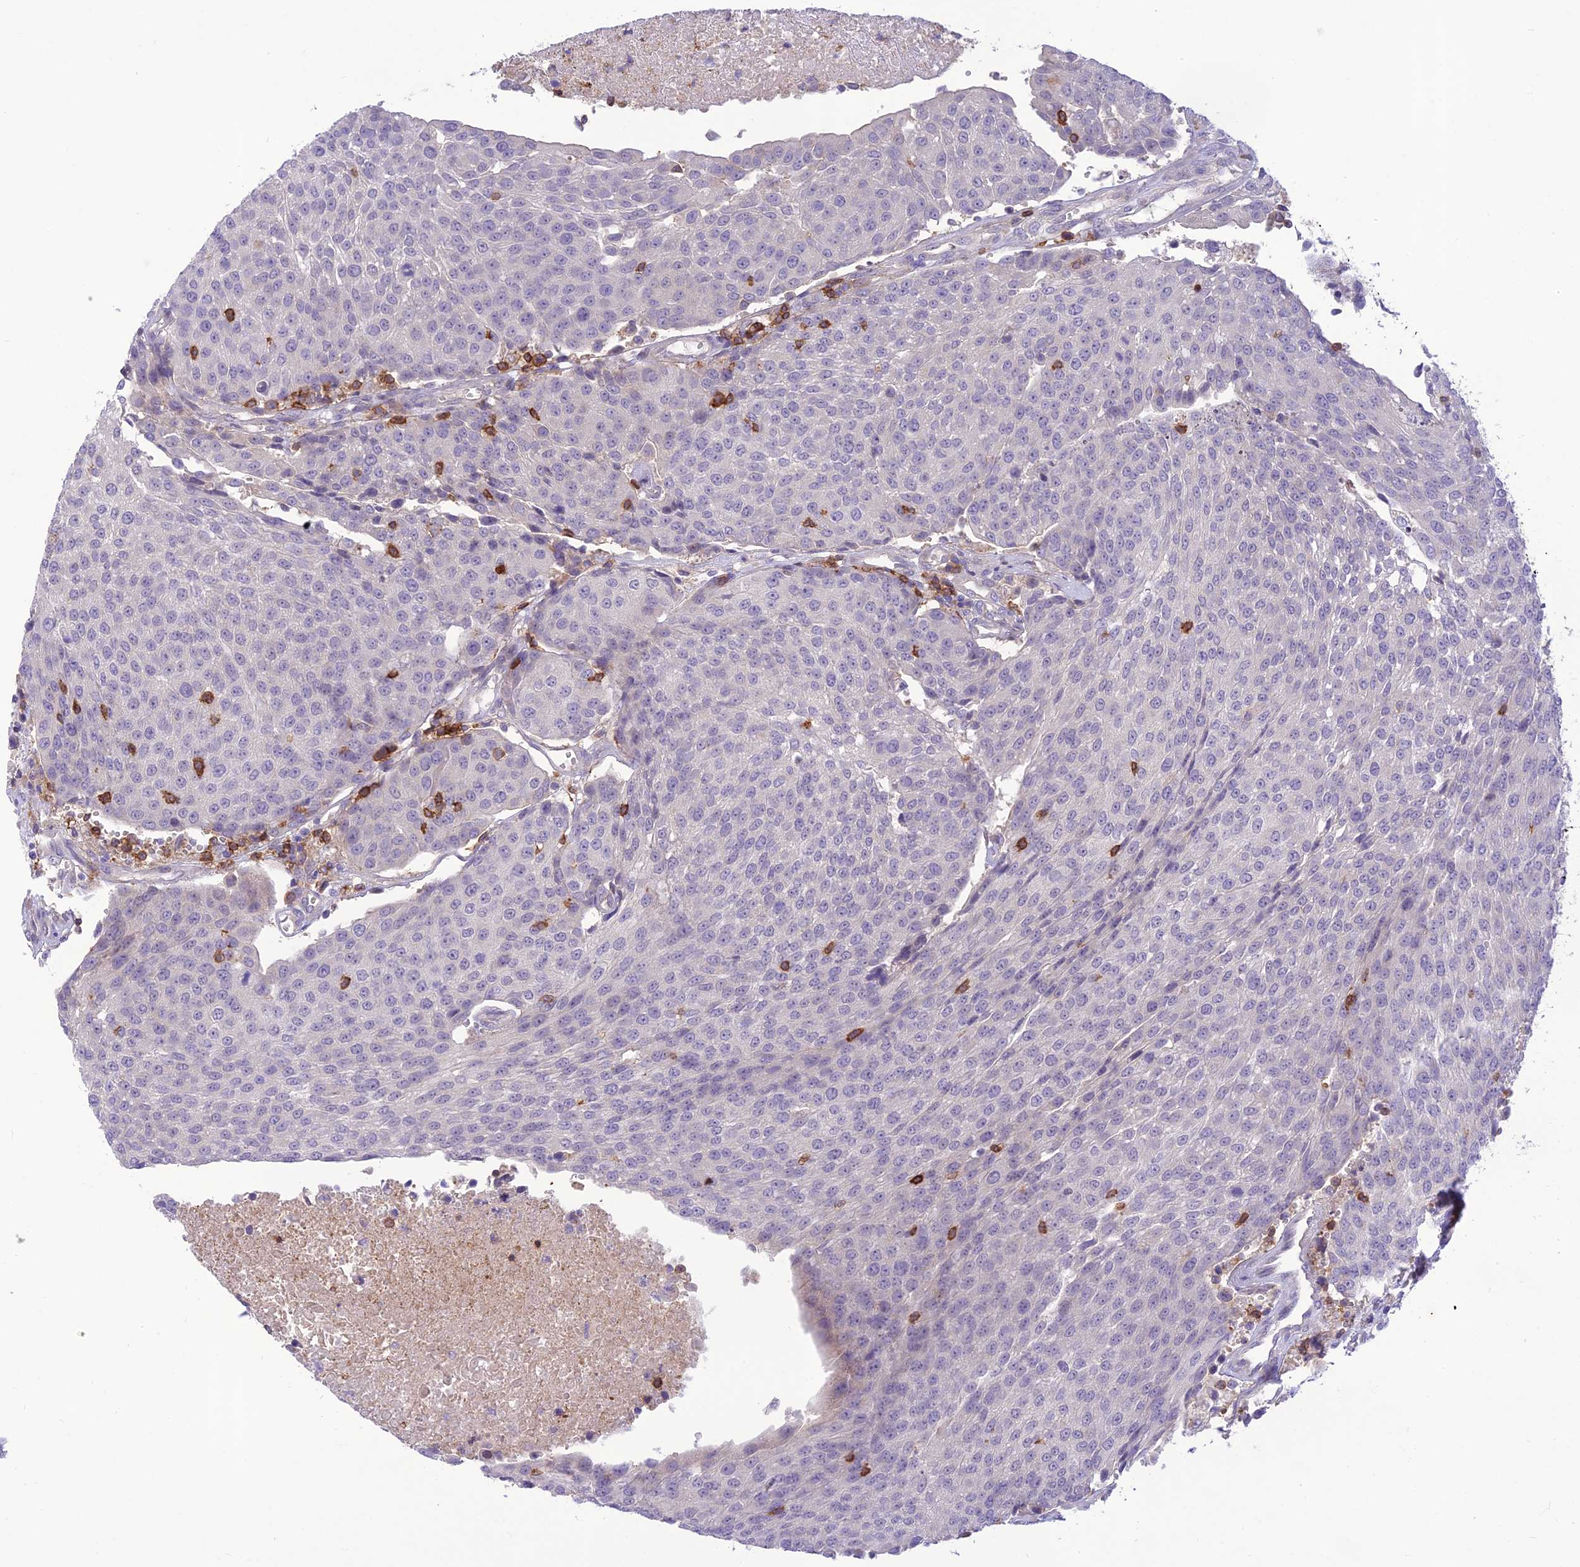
{"staining": {"intensity": "negative", "quantity": "none", "location": "none"}, "tissue": "urothelial cancer", "cell_type": "Tumor cells", "image_type": "cancer", "snomed": [{"axis": "morphology", "description": "Urothelial carcinoma, High grade"}, {"axis": "topography", "description": "Urinary bladder"}], "caption": "Immunohistochemical staining of urothelial cancer displays no significant expression in tumor cells.", "gene": "ITGAE", "patient": {"sex": "female", "age": 85}}